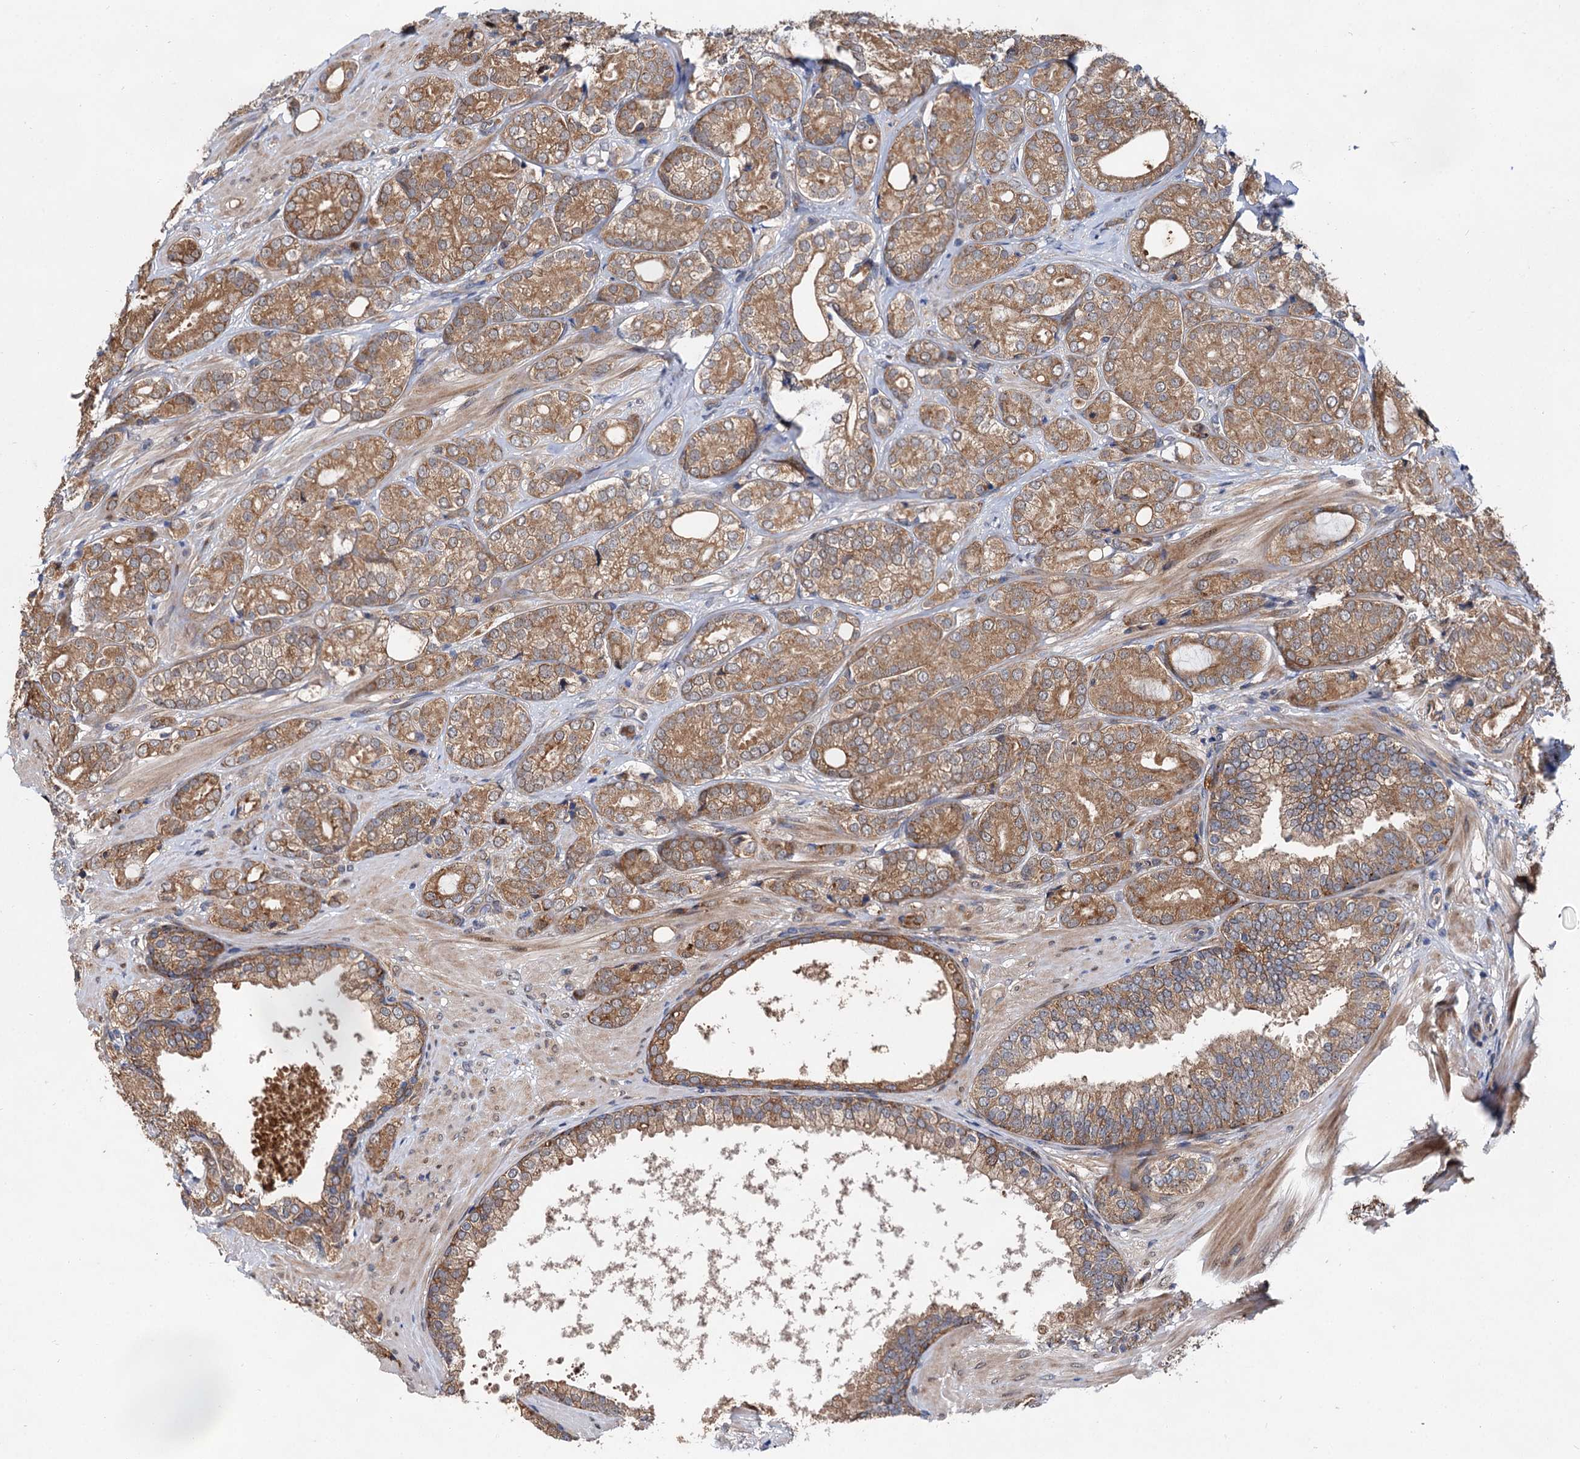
{"staining": {"intensity": "moderate", "quantity": ">75%", "location": "cytoplasmic/membranous"}, "tissue": "prostate cancer", "cell_type": "Tumor cells", "image_type": "cancer", "snomed": [{"axis": "morphology", "description": "Adenocarcinoma, High grade"}, {"axis": "topography", "description": "Prostate"}], "caption": "This is a histology image of immunohistochemistry staining of high-grade adenocarcinoma (prostate), which shows moderate positivity in the cytoplasmic/membranous of tumor cells.", "gene": "NAA25", "patient": {"sex": "male", "age": 60}}